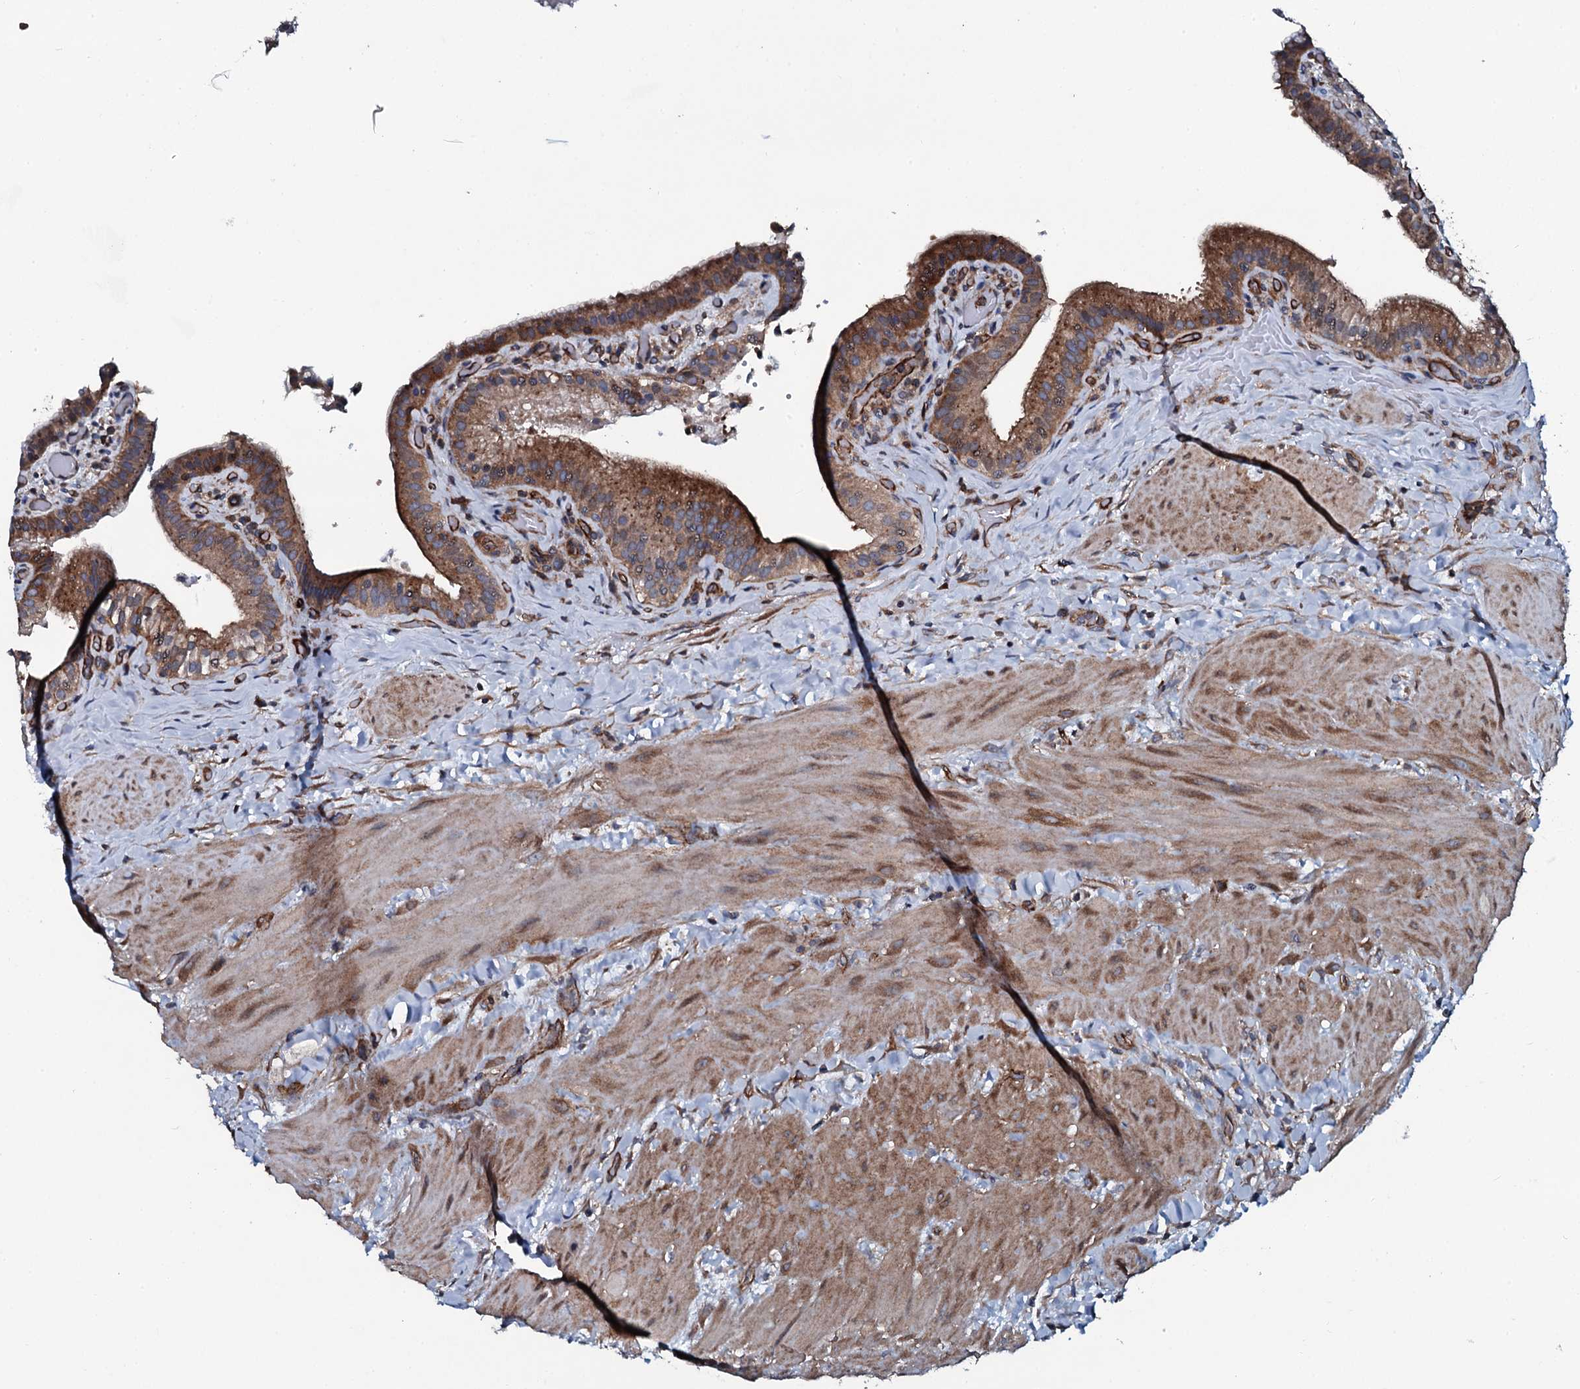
{"staining": {"intensity": "strong", "quantity": ">75%", "location": "cytoplasmic/membranous"}, "tissue": "gallbladder", "cell_type": "Glandular cells", "image_type": "normal", "snomed": [{"axis": "morphology", "description": "Normal tissue, NOS"}, {"axis": "topography", "description": "Gallbladder"}], "caption": "Immunohistochemistry image of unremarkable gallbladder: human gallbladder stained using immunohistochemistry displays high levels of strong protein expression localized specifically in the cytoplasmic/membranous of glandular cells, appearing as a cytoplasmic/membranous brown color.", "gene": "USPL1", "patient": {"sex": "male", "age": 24}}